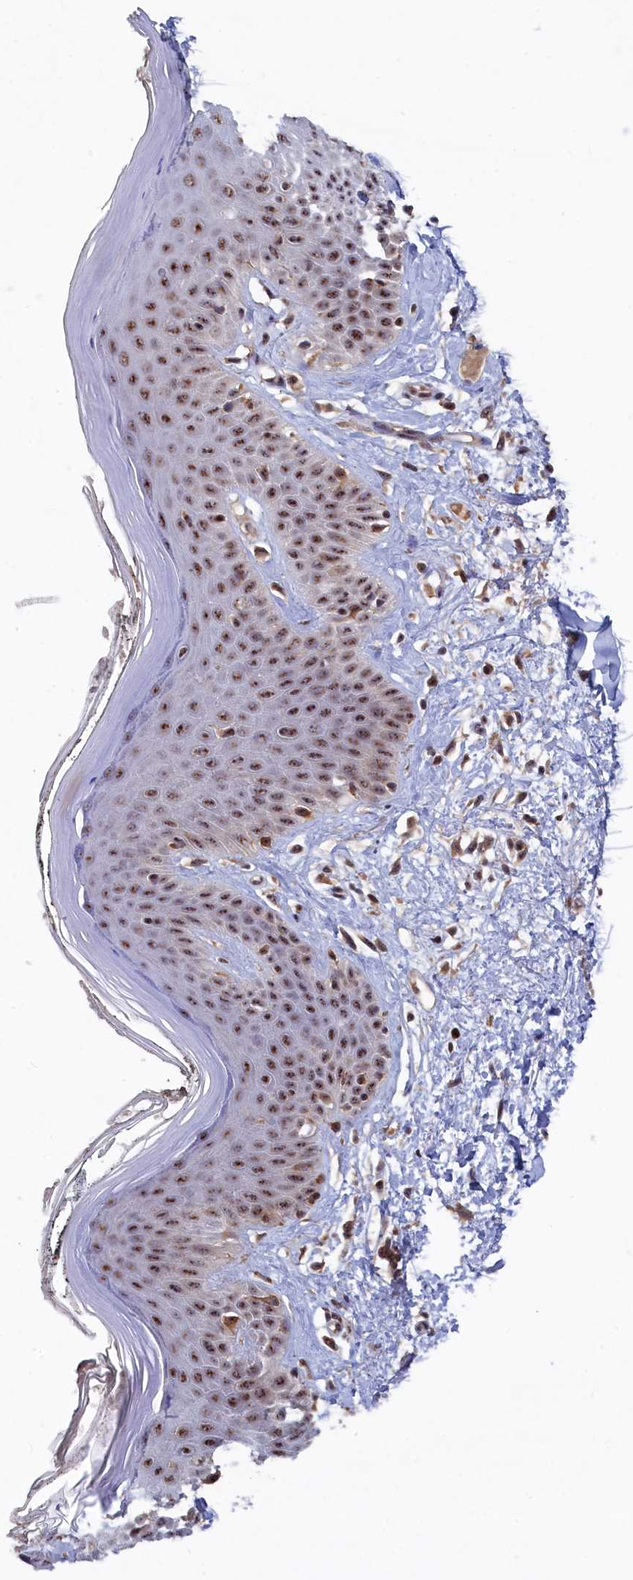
{"staining": {"intensity": "strong", "quantity": ">75%", "location": "nuclear"}, "tissue": "skin", "cell_type": "Fibroblasts", "image_type": "normal", "snomed": [{"axis": "morphology", "description": "Normal tissue, NOS"}, {"axis": "topography", "description": "Skin"}], "caption": "Approximately >75% of fibroblasts in normal skin reveal strong nuclear protein staining as visualized by brown immunohistochemical staining.", "gene": "TAB1", "patient": {"sex": "female", "age": 64}}